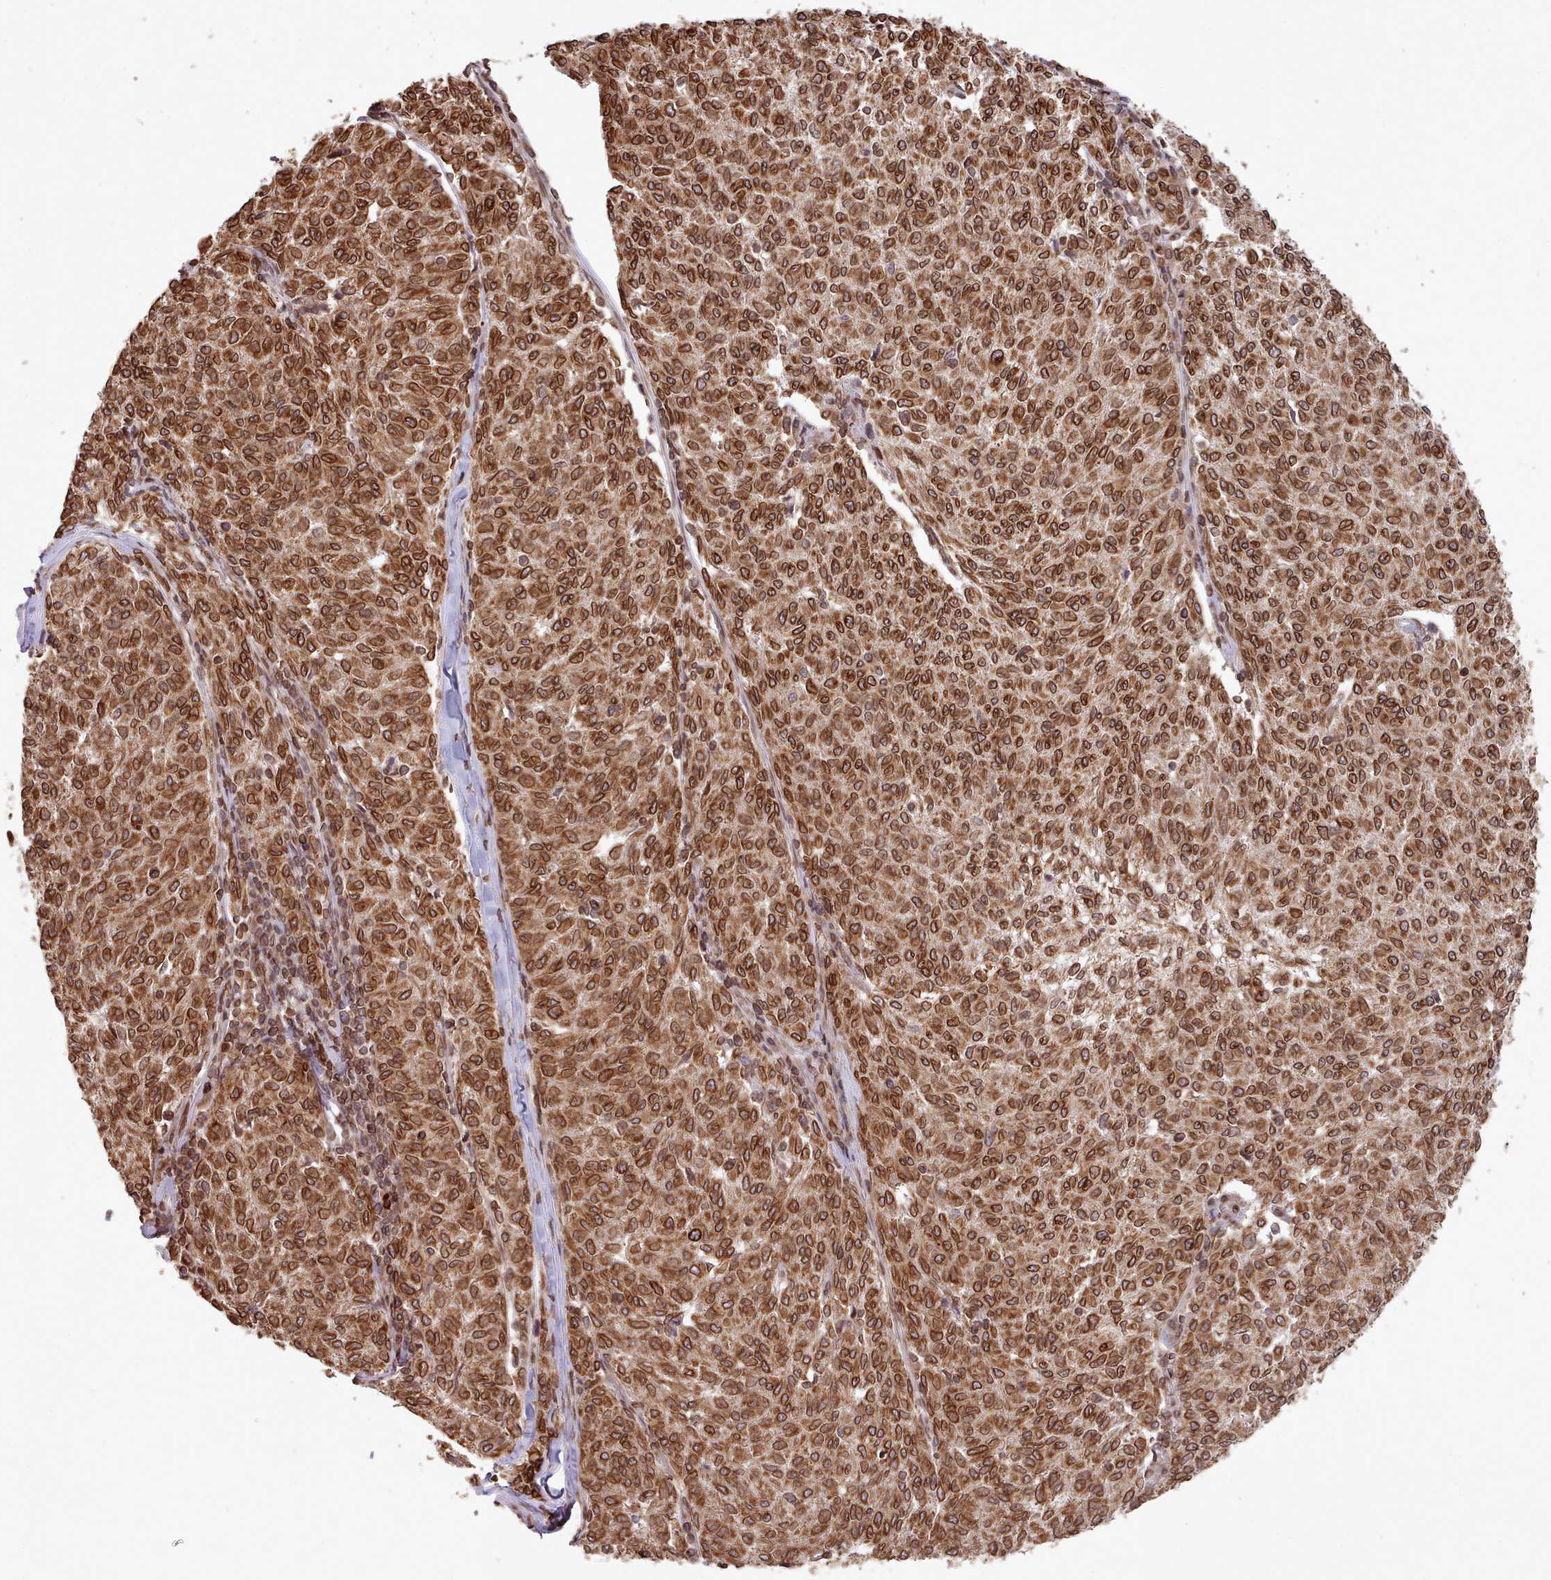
{"staining": {"intensity": "strong", "quantity": ">75%", "location": "cytoplasmic/membranous,nuclear"}, "tissue": "melanoma", "cell_type": "Tumor cells", "image_type": "cancer", "snomed": [{"axis": "morphology", "description": "Malignant melanoma, NOS"}, {"axis": "topography", "description": "Skin"}], "caption": "Human malignant melanoma stained with a brown dye shows strong cytoplasmic/membranous and nuclear positive expression in about >75% of tumor cells.", "gene": "TOR1AIP1", "patient": {"sex": "female", "age": 72}}